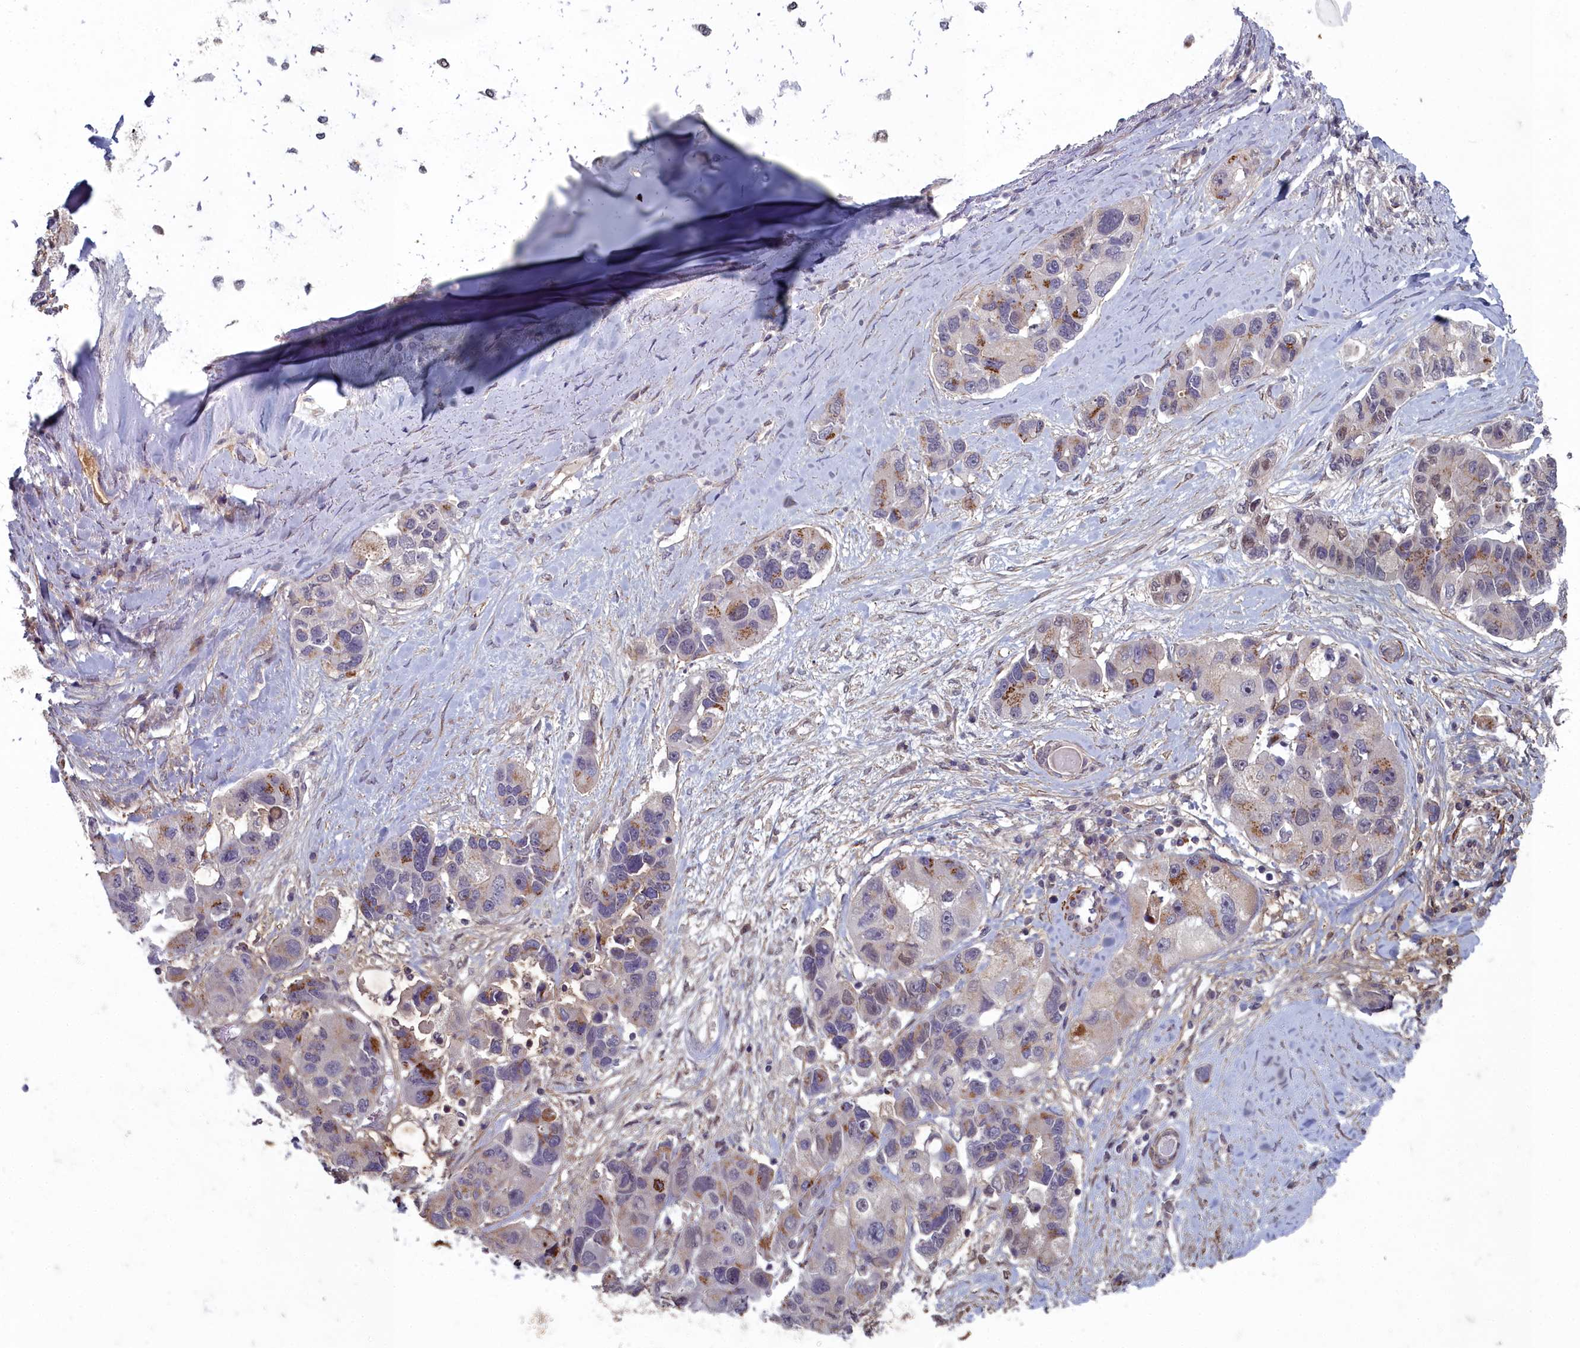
{"staining": {"intensity": "moderate", "quantity": "<25%", "location": "cytoplasmic/membranous"}, "tissue": "lung cancer", "cell_type": "Tumor cells", "image_type": "cancer", "snomed": [{"axis": "morphology", "description": "Adenocarcinoma, NOS"}, {"axis": "topography", "description": "Lung"}], "caption": "Tumor cells demonstrate moderate cytoplasmic/membranous positivity in about <25% of cells in lung cancer.", "gene": "ZNF626", "patient": {"sex": "female", "age": 54}}